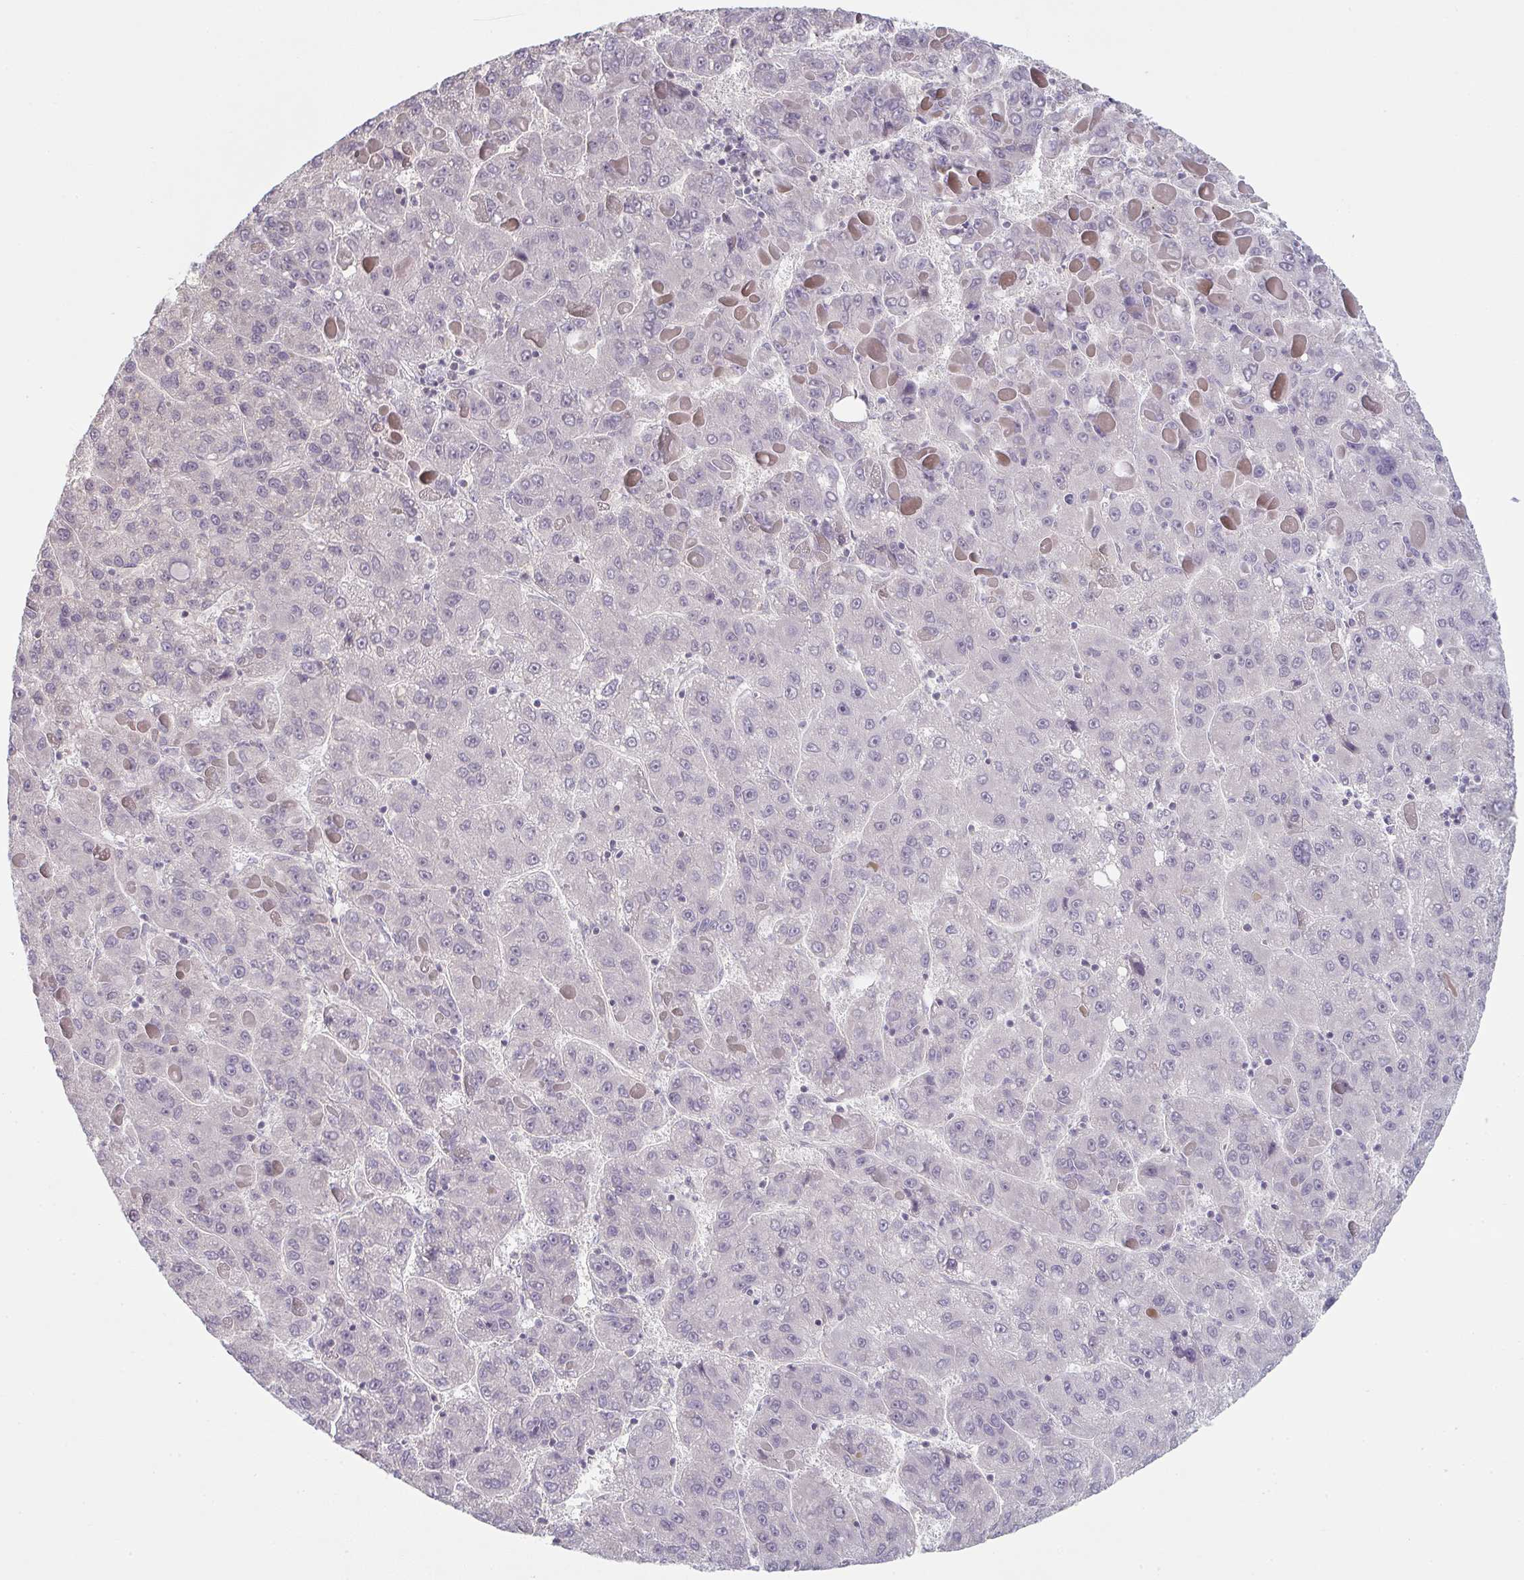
{"staining": {"intensity": "negative", "quantity": "none", "location": "none"}, "tissue": "liver cancer", "cell_type": "Tumor cells", "image_type": "cancer", "snomed": [{"axis": "morphology", "description": "Carcinoma, Hepatocellular, NOS"}, {"axis": "topography", "description": "Liver"}], "caption": "Photomicrograph shows no significant protein expression in tumor cells of hepatocellular carcinoma (liver). The staining was performed using DAB (3,3'-diaminobenzidine) to visualize the protein expression in brown, while the nuclei were stained in blue with hematoxylin (Magnification: 20x).", "gene": "ZNF214", "patient": {"sex": "female", "age": 82}}